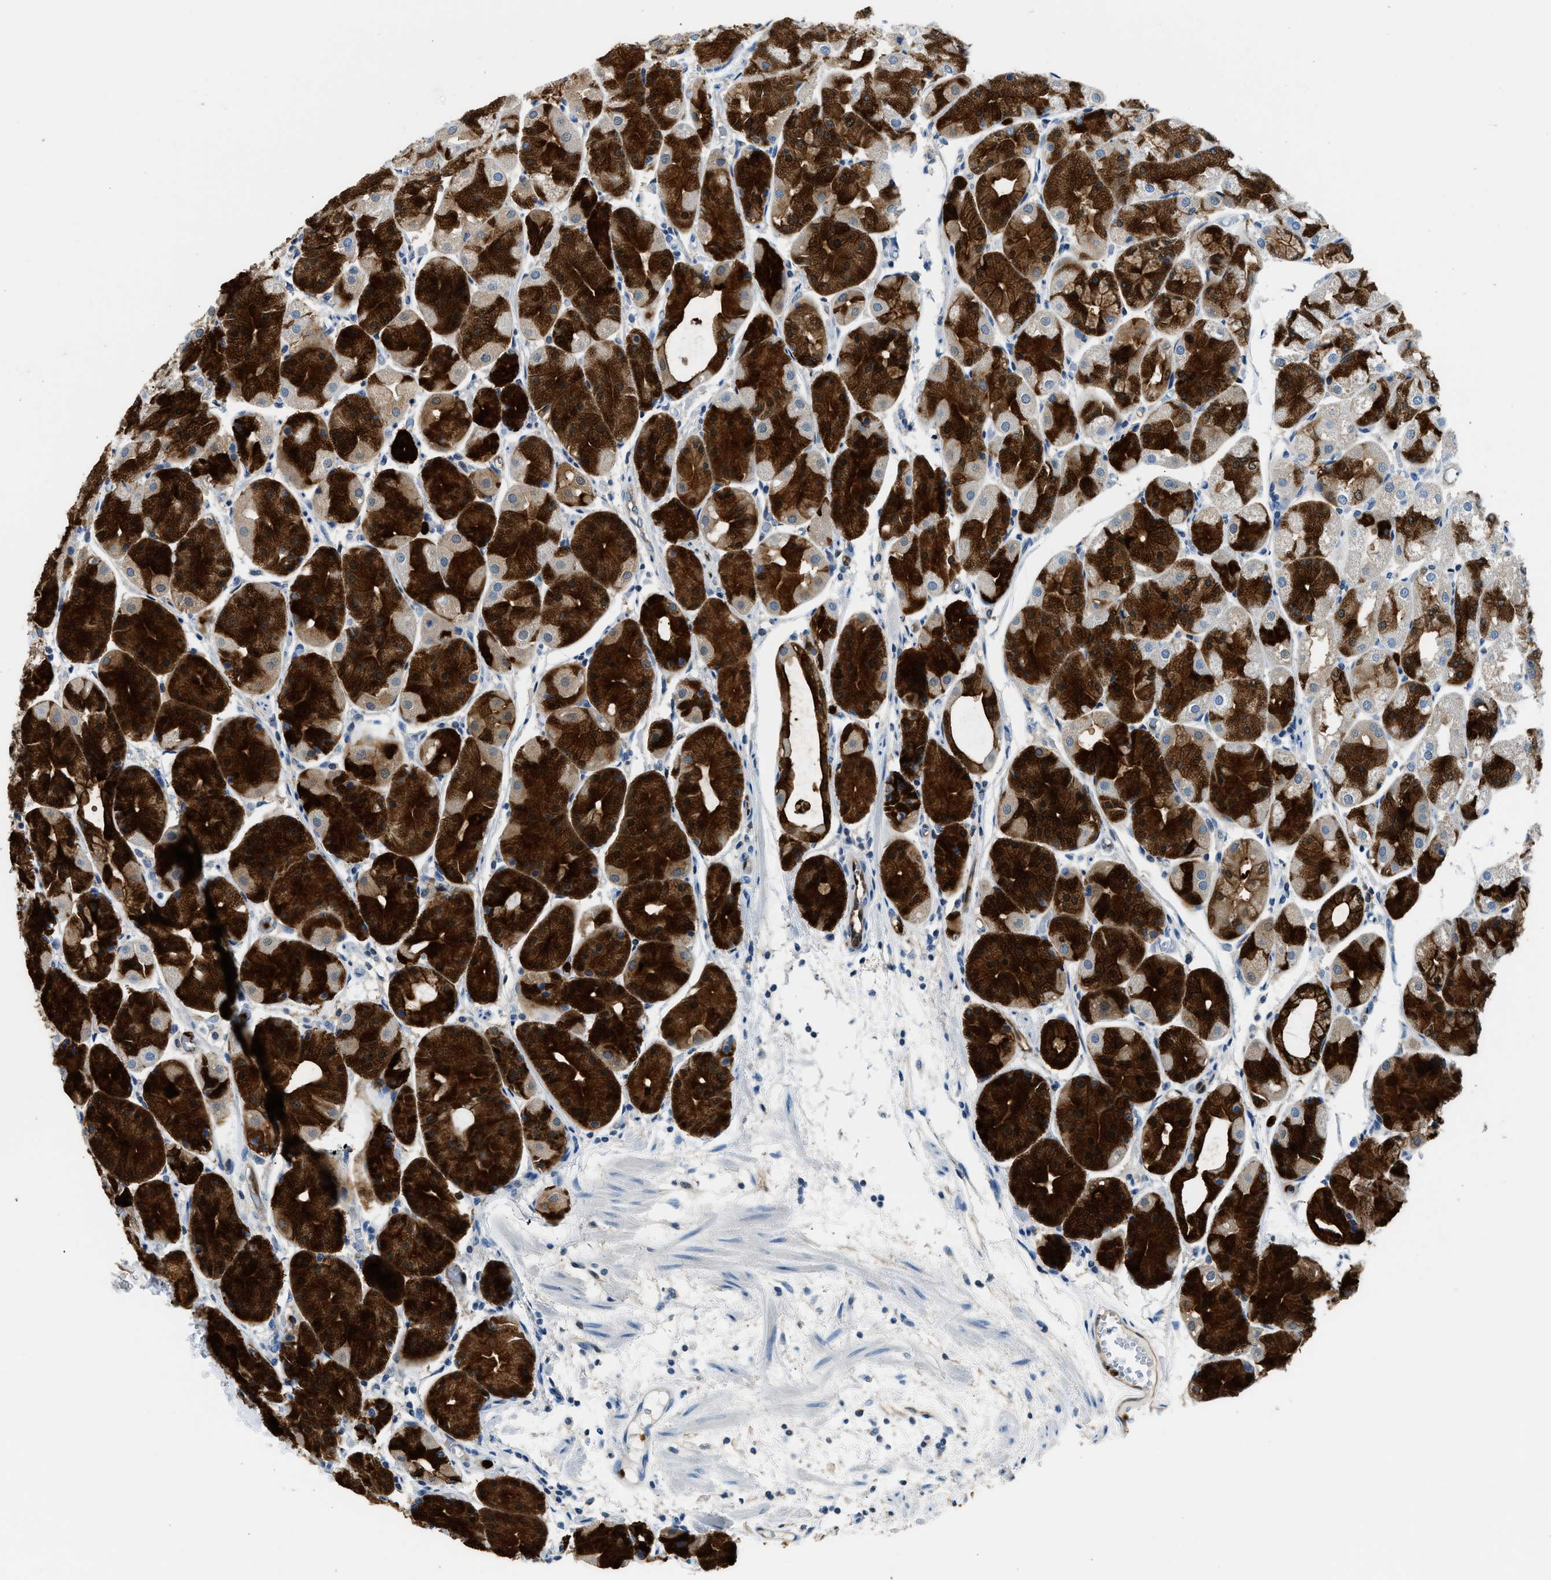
{"staining": {"intensity": "strong", "quantity": ">75%", "location": "cytoplasmic/membranous,nuclear"}, "tissue": "stomach", "cell_type": "Glandular cells", "image_type": "normal", "snomed": [{"axis": "morphology", "description": "Normal tissue, NOS"}, {"axis": "topography", "description": "Stomach, upper"}], "caption": "Immunohistochemical staining of normal human stomach shows >75% levels of strong cytoplasmic/membranous,nuclear protein positivity in approximately >75% of glandular cells.", "gene": "ANXA3", "patient": {"sex": "male", "age": 72}}